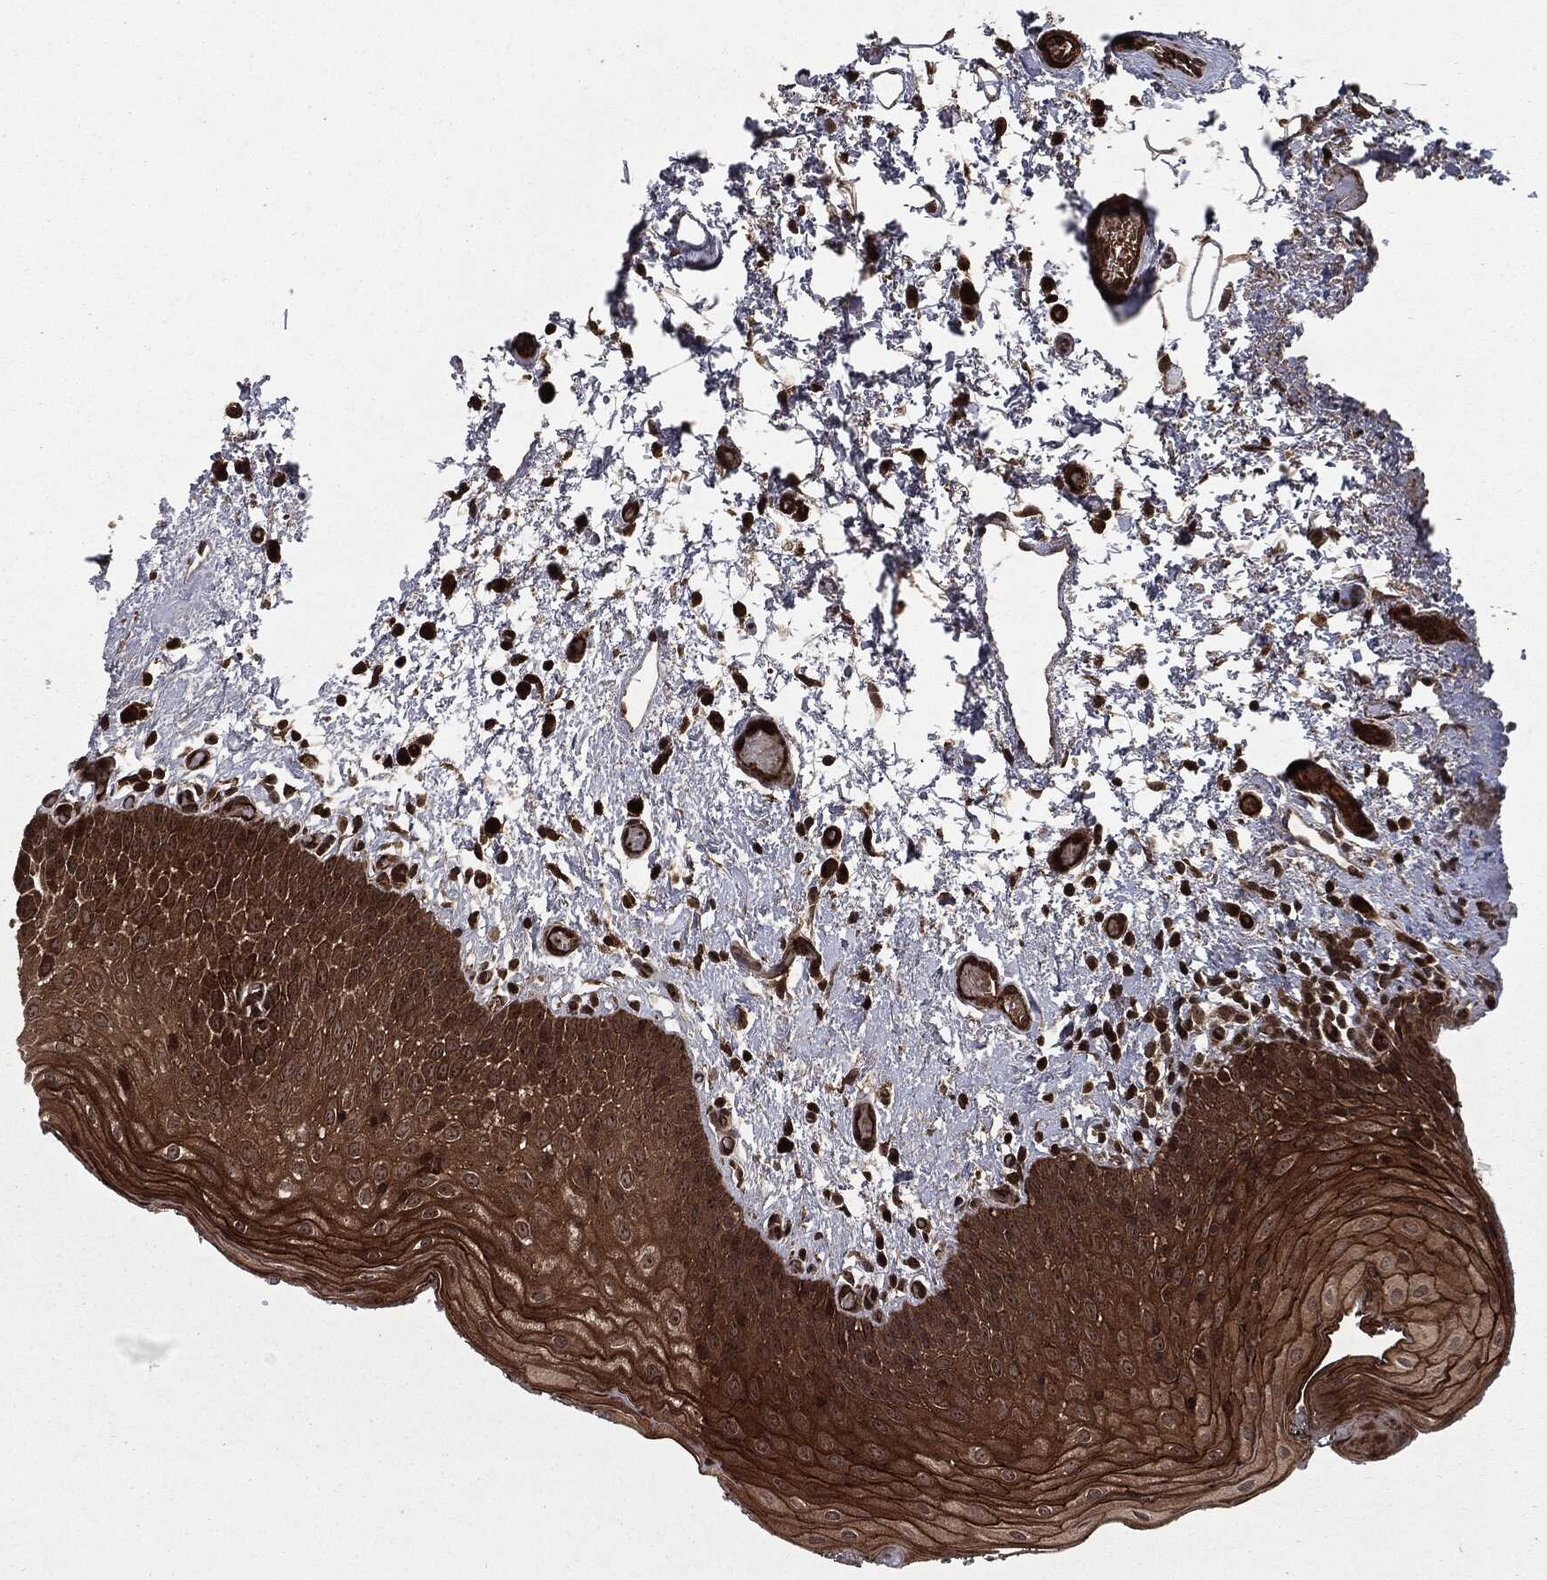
{"staining": {"intensity": "strong", "quantity": ">75%", "location": "cytoplasmic/membranous,nuclear"}, "tissue": "oral mucosa", "cell_type": "Squamous epithelial cells", "image_type": "normal", "snomed": [{"axis": "morphology", "description": "Normal tissue, NOS"}, {"axis": "morphology", "description": "Squamous cell carcinoma, NOS"}, {"axis": "topography", "description": "Oral tissue"}, {"axis": "topography", "description": "Tounge, NOS"}, {"axis": "topography", "description": "Head-Neck"}], "caption": "Protein staining exhibits strong cytoplasmic/membranous,nuclear positivity in approximately >75% of squamous epithelial cells in unremarkable oral mucosa. (Brightfield microscopy of DAB IHC at high magnification).", "gene": "CARD6", "patient": {"sex": "female", "age": 80}}